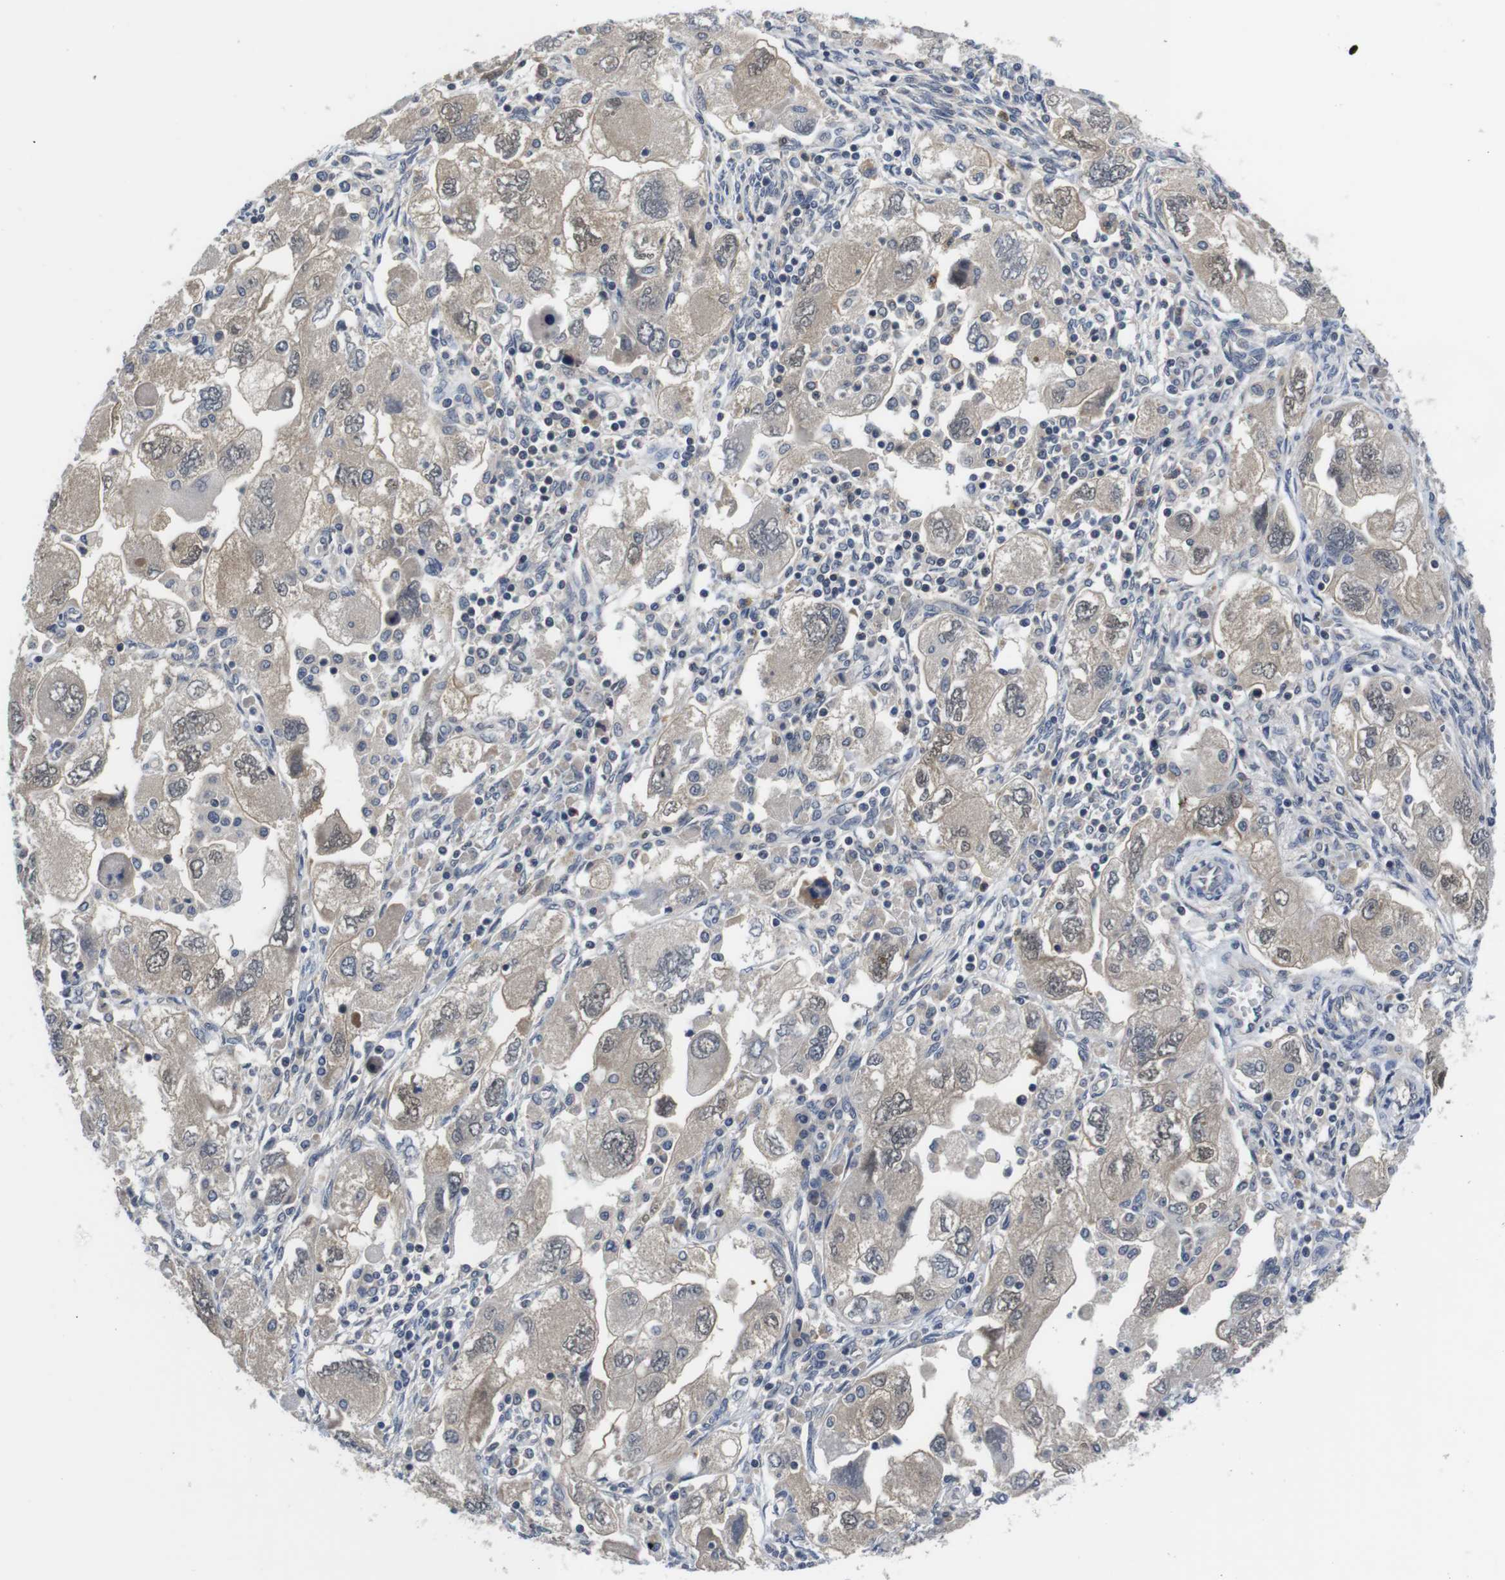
{"staining": {"intensity": "weak", "quantity": ">75%", "location": "cytoplasmic/membranous,nuclear"}, "tissue": "ovarian cancer", "cell_type": "Tumor cells", "image_type": "cancer", "snomed": [{"axis": "morphology", "description": "Carcinoma, NOS"}, {"axis": "morphology", "description": "Cystadenocarcinoma, serous, NOS"}, {"axis": "topography", "description": "Ovary"}], "caption": "IHC of human ovarian cancer demonstrates low levels of weak cytoplasmic/membranous and nuclear positivity in about >75% of tumor cells. (Stains: DAB (3,3'-diaminobenzidine) in brown, nuclei in blue, Microscopy: brightfield microscopy at high magnification).", "gene": "FADD", "patient": {"sex": "female", "age": 69}}